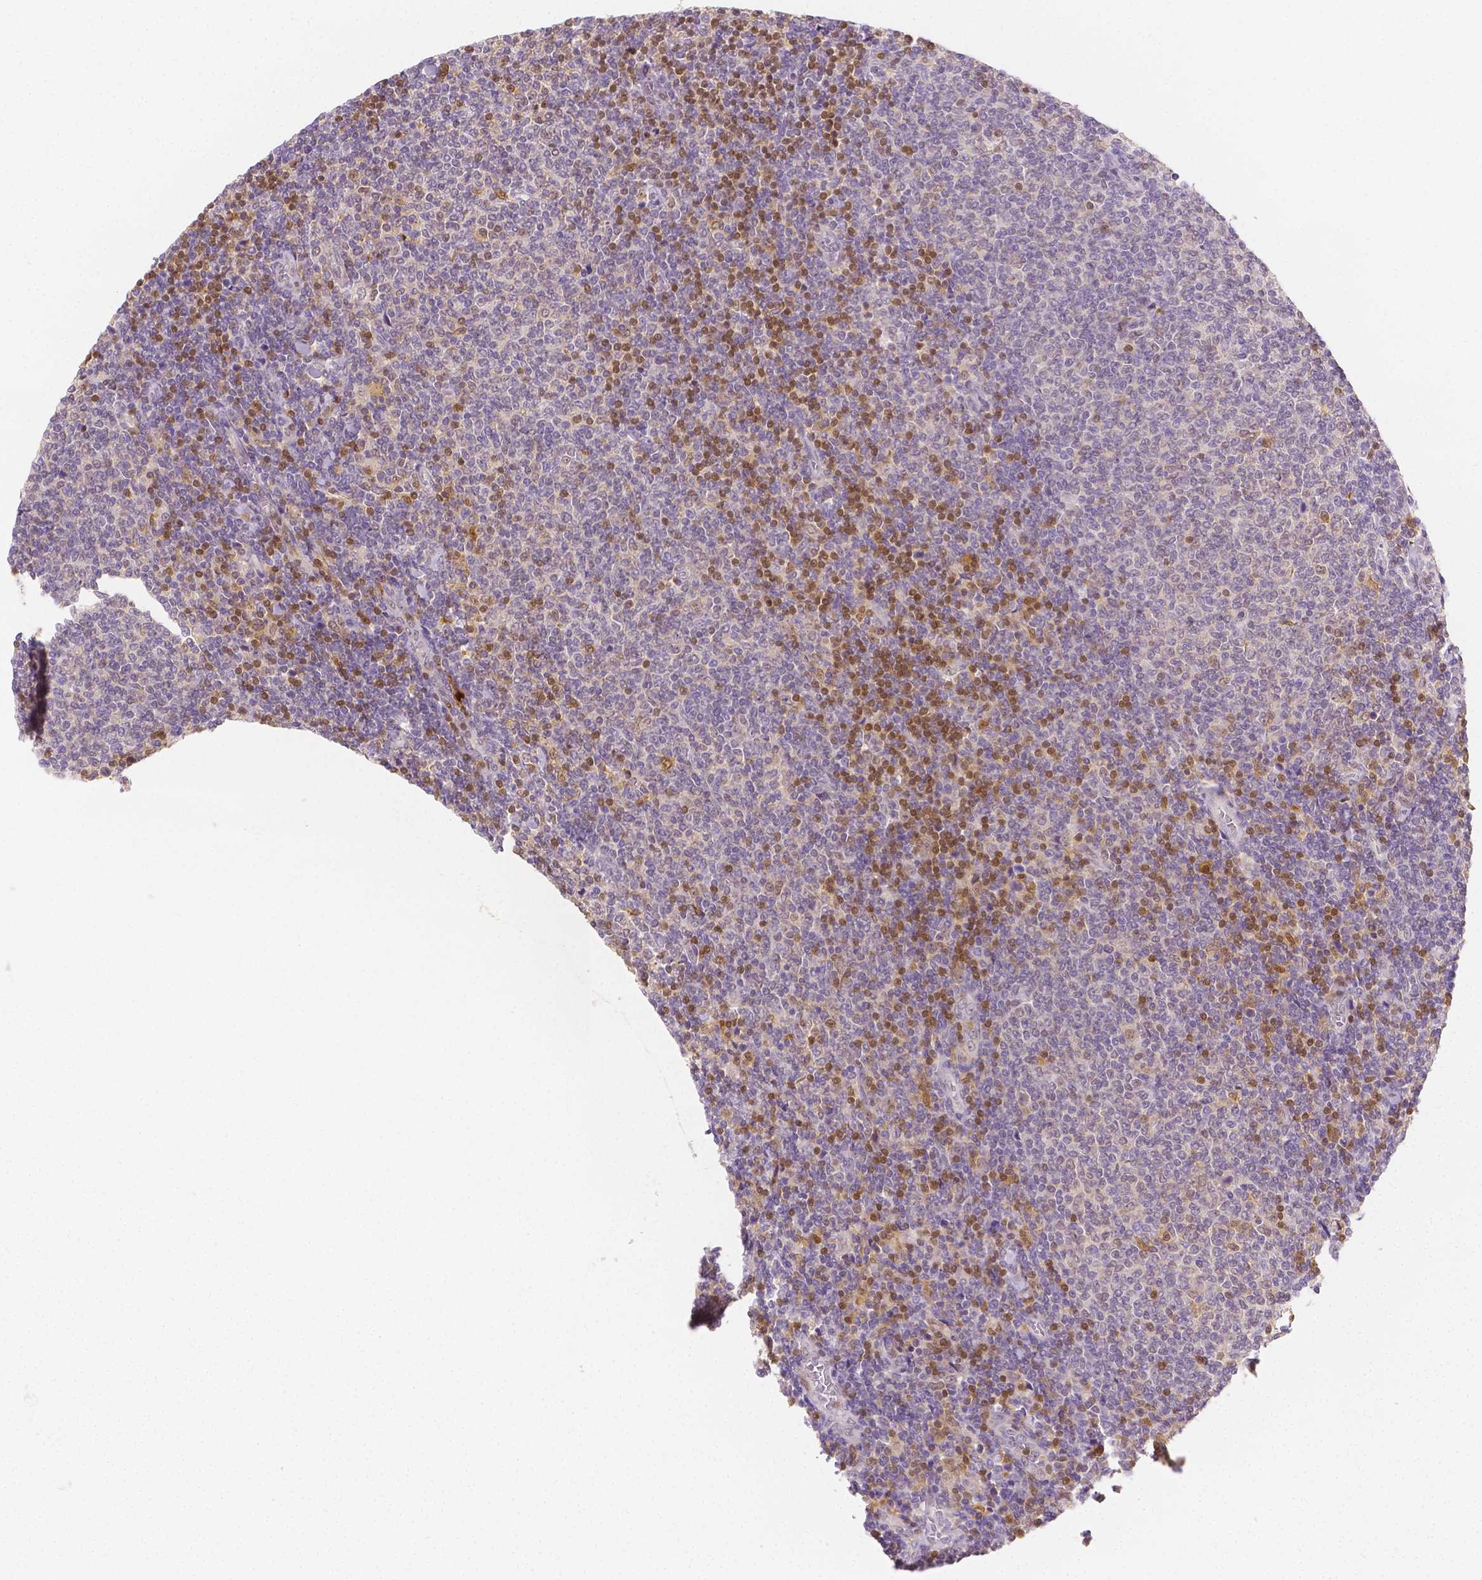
{"staining": {"intensity": "moderate", "quantity": "<25%", "location": "nuclear"}, "tissue": "lymphoma", "cell_type": "Tumor cells", "image_type": "cancer", "snomed": [{"axis": "morphology", "description": "Malignant lymphoma, non-Hodgkin's type, Low grade"}, {"axis": "topography", "description": "Lymph node"}], "caption": "This micrograph shows immunohistochemistry (IHC) staining of human lymphoma, with low moderate nuclear positivity in approximately <25% of tumor cells.", "gene": "SGTB", "patient": {"sex": "male", "age": 52}}